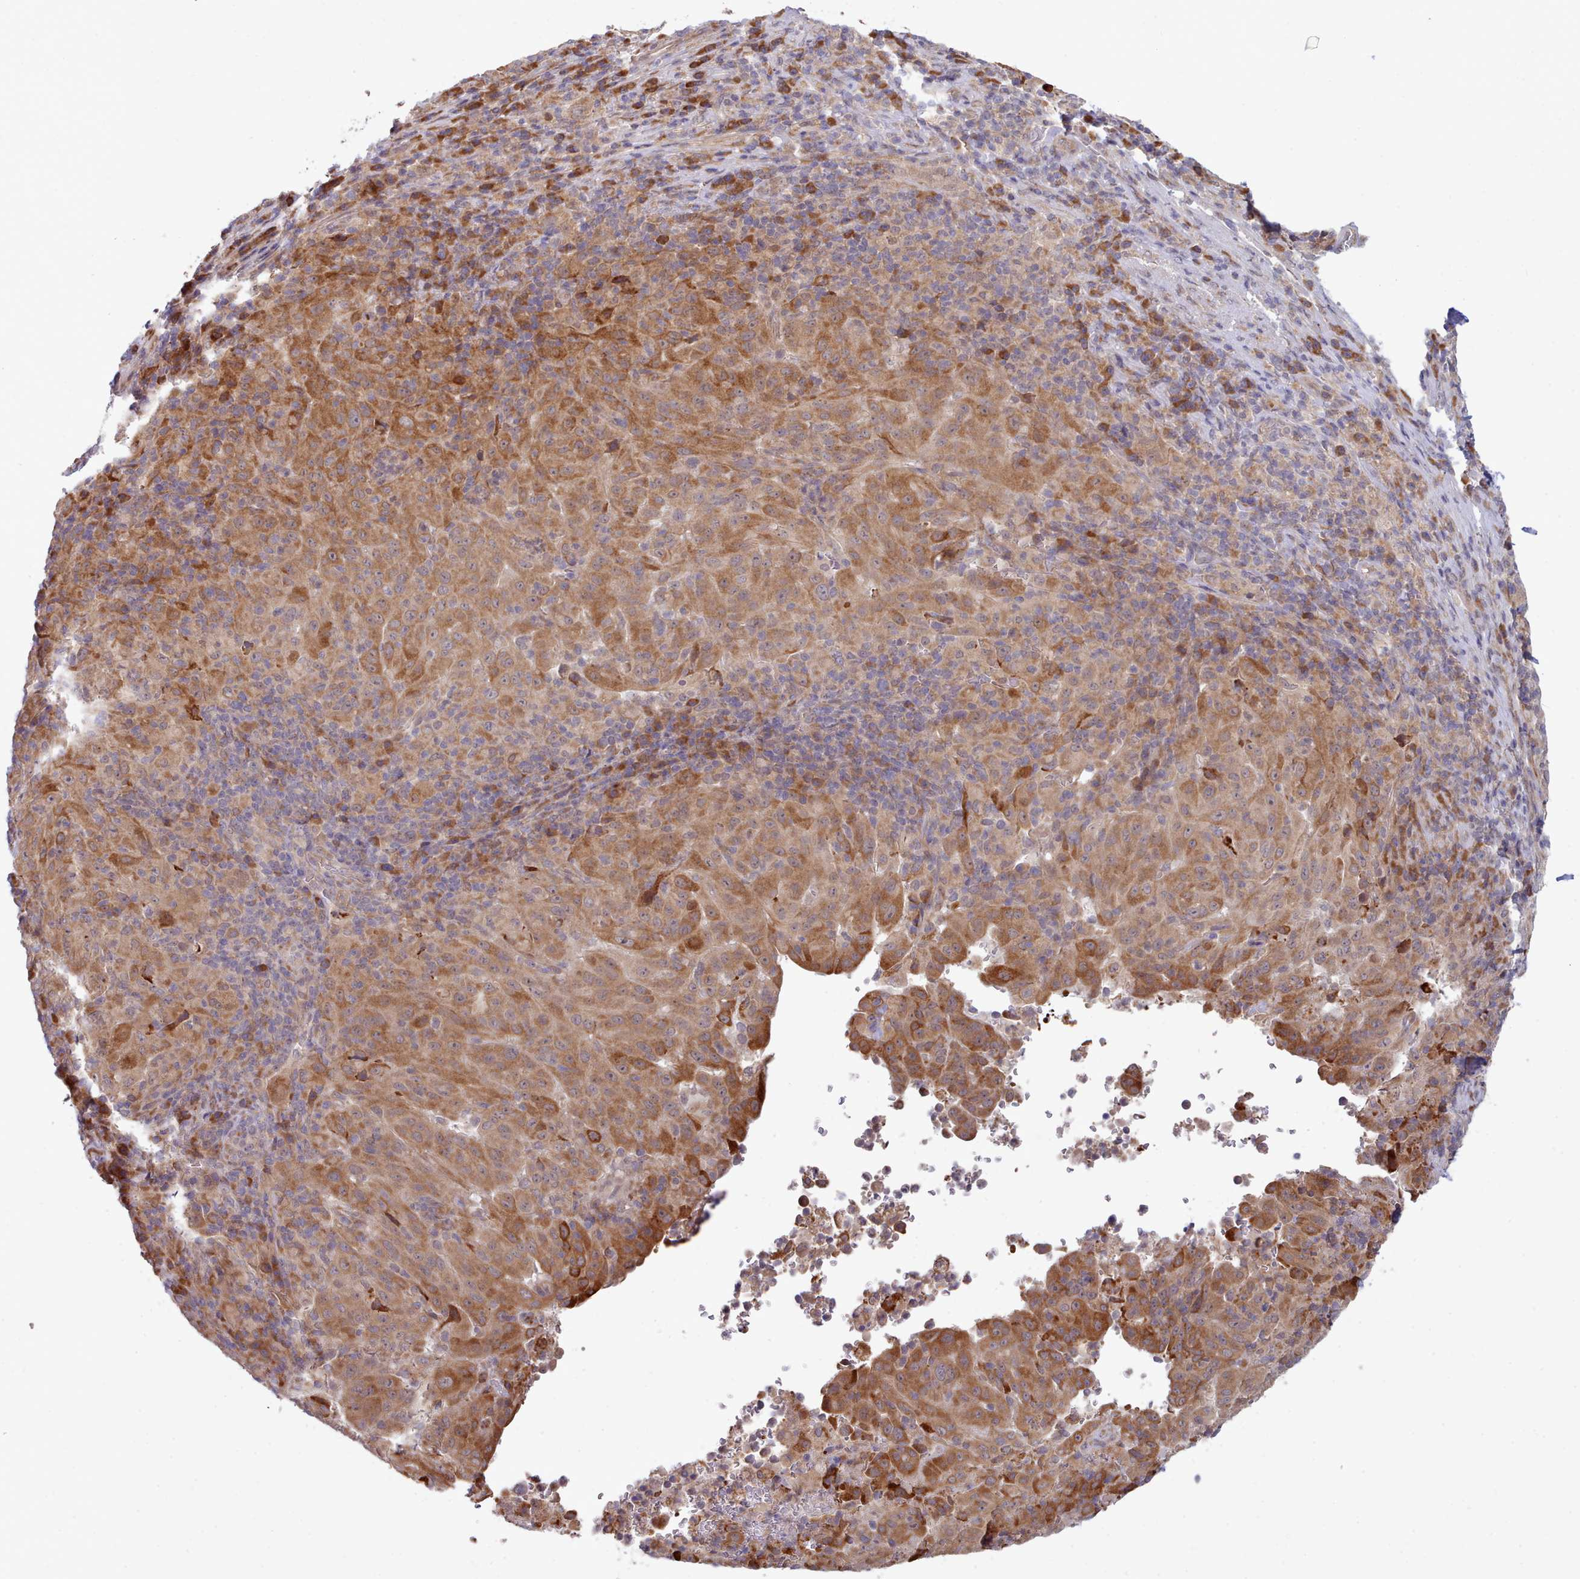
{"staining": {"intensity": "moderate", "quantity": ">75%", "location": "cytoplasmic/membranous"}, "tissue": "pancreatic cancer", "cell_type": "Tumor cells", "image_type": "cancer", "snomed": [{"axis": "morphology", "description": "Adenocarcinoma, NOS"}, {"axis": "topography", "description": "Pancreas"}], "caption": "Pancreatic adenocarcinoma stained with DAB (3,3'-diaminobenzidine) immunohistochemistry shows medium levels of moderate cytoplasmic/membranous expression in approximately >75% of tumor cells.", "gene": "TRIM26", "patient": {"sex": "male", "age": 63}}